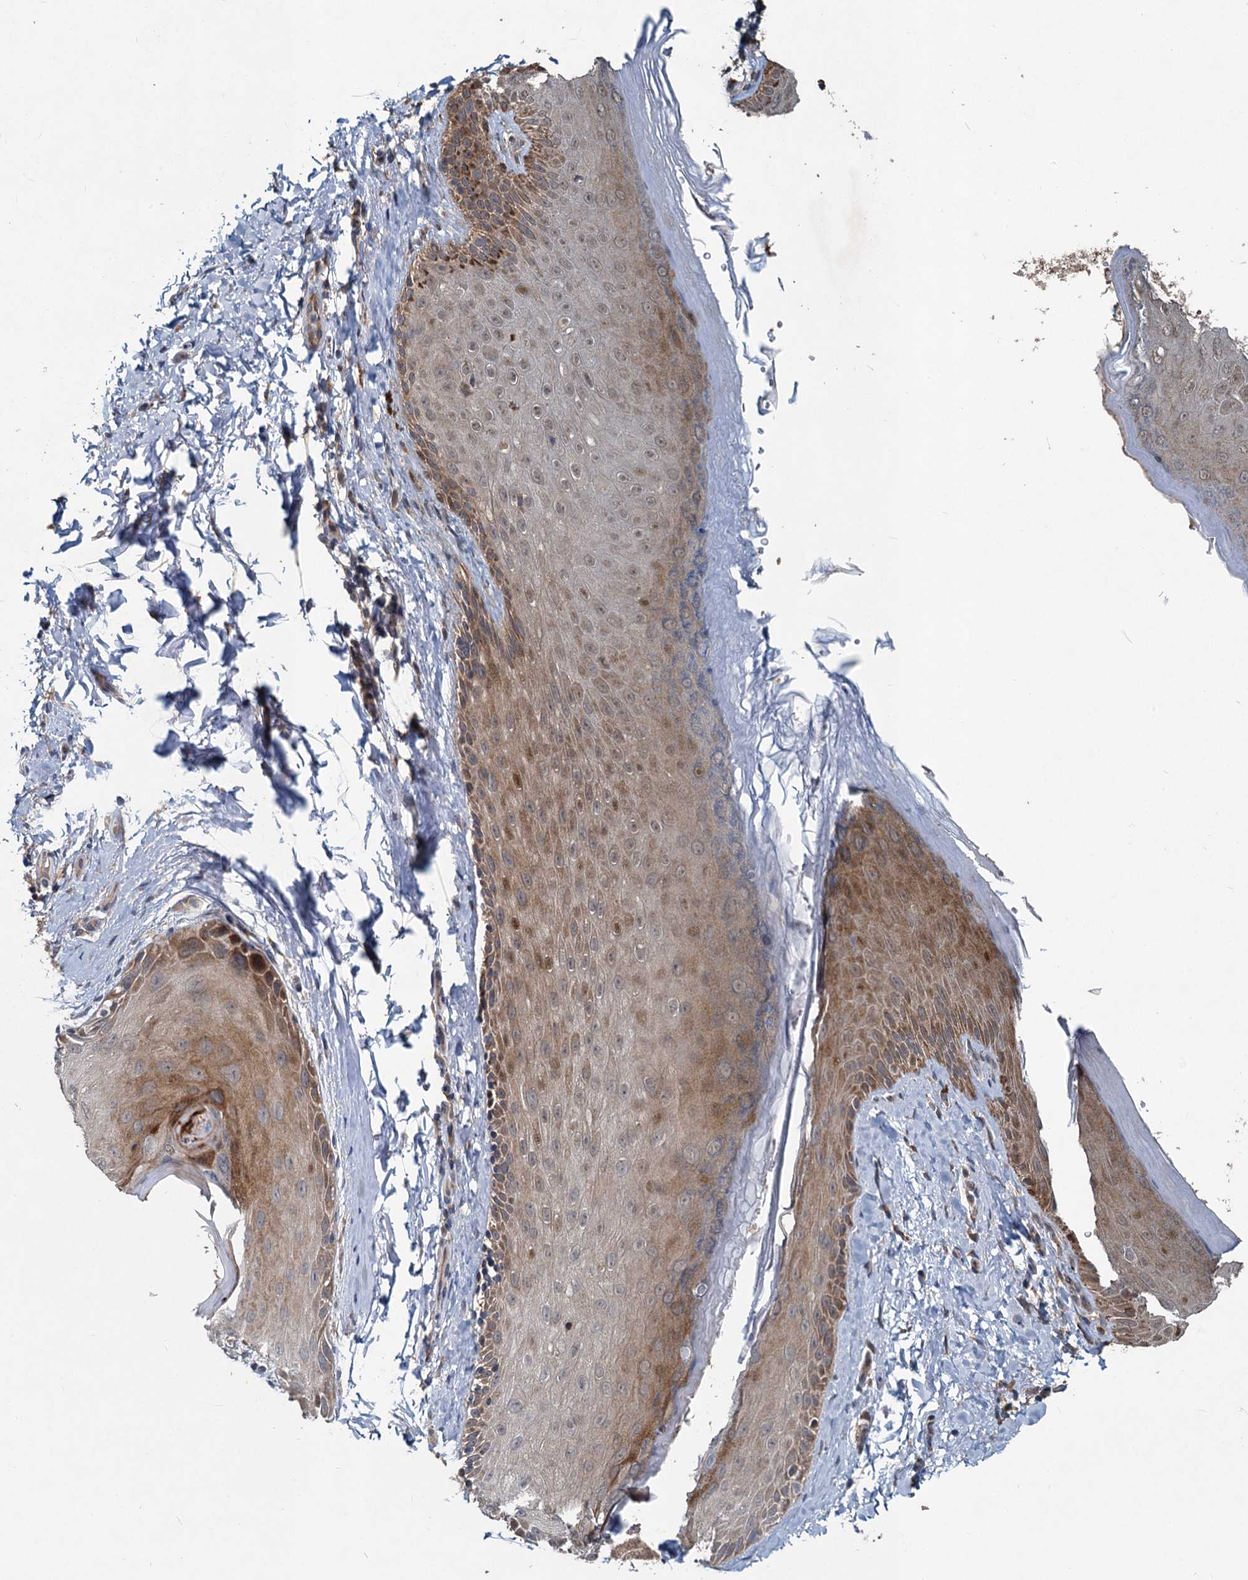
{"staining": {"intensity": "moderate", "quantity": "25%-75%", "location": "cytoplasmic/membranous"}, "tissue": "skin", "cell_type": "Epidermal cells", "image_type": "normal", "snomed": [{"axis": "morphology", "description": "Normal tissue, NOS"}, {"axis": "topography", "description": "Anal"}], "caption": "Brown immunohistochemical staining in normal human skin reveals moderate cytoplasmic/membranous expression in about 25%-75% of epidermal cells.", "gene": "OTUB1", "patient": {"sex": "male", "age": 44}}